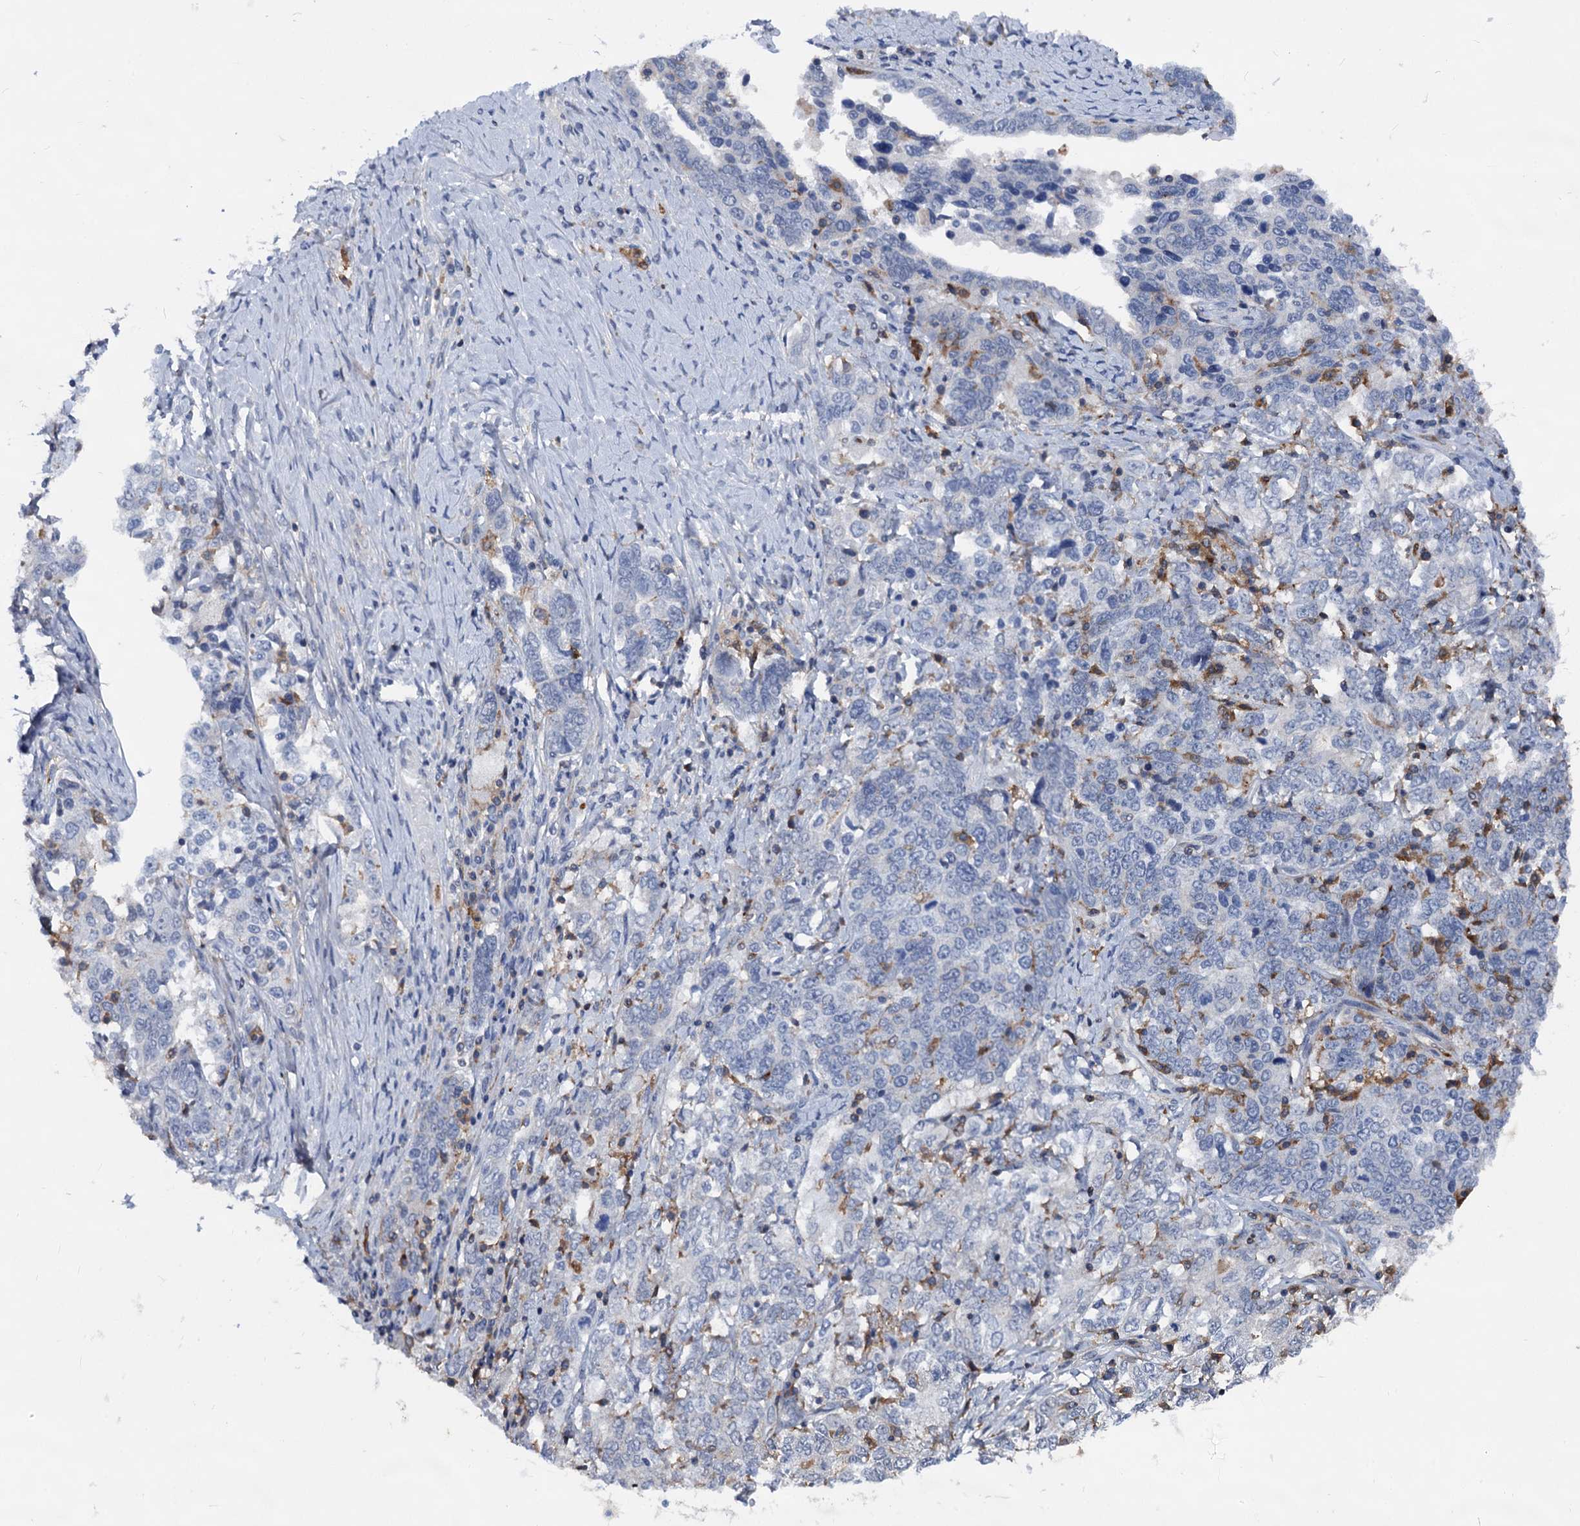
{"staining": {"intensity": "negative", "quantity": "none", "location": "none"}, "tissue": "ovarian cancer", "cell_type": "Tumor cells", "image_type": "cancer", "snomed": [{"axis": "morphology", "description": "Carcinoma, endometroid"}, {"axis": "topography", "description": "Ovary"}], "caption": "Ovarian cancer was stained to show a protein in brown. There is no significant positivity in tumor cells.", "gene": "RHOG", "patient": {"sex": "female", "age": 62}}